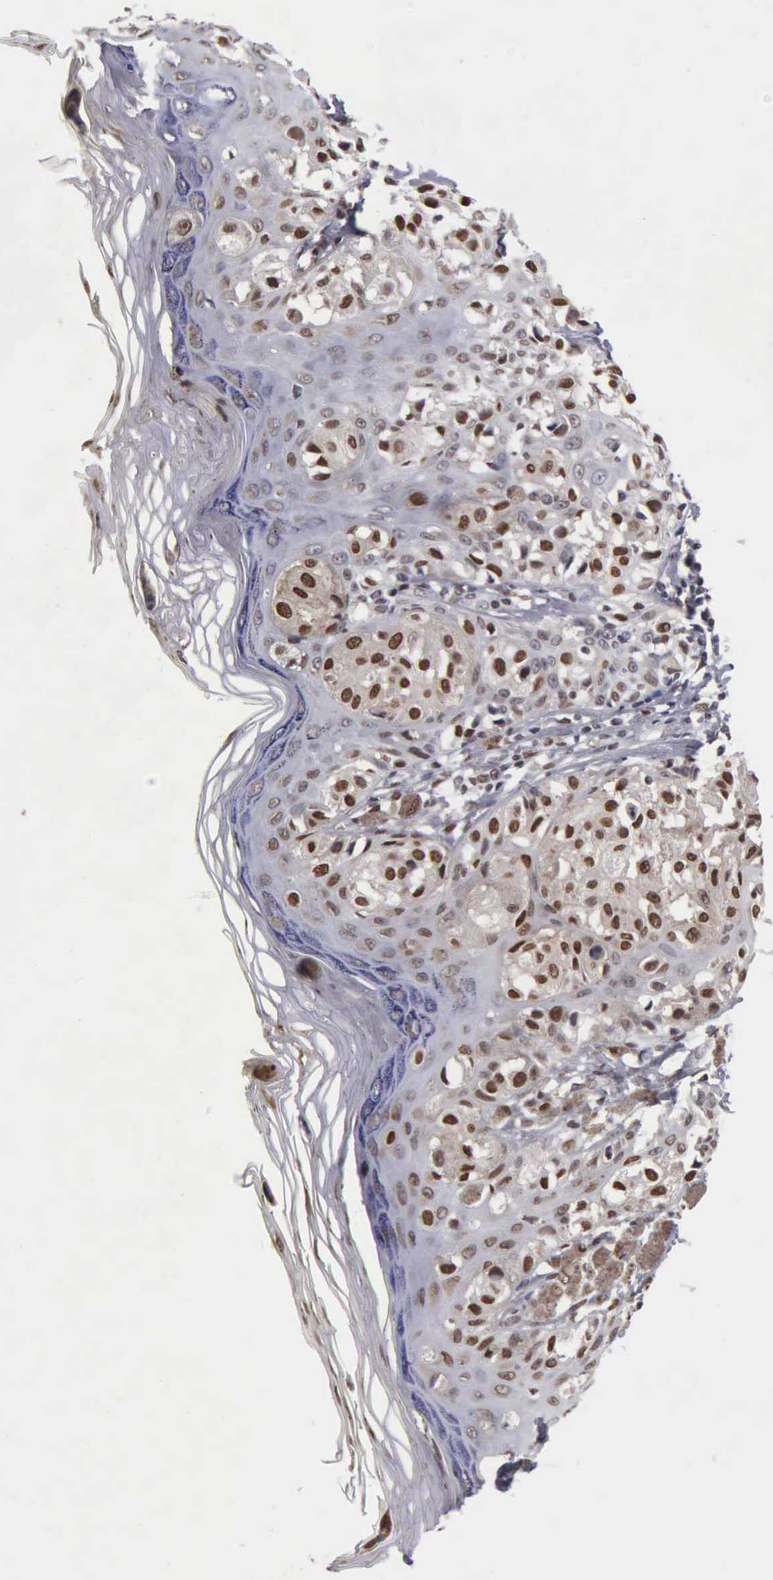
{"staining": {"intensity": "strong", "quantity": ">75%", "location": "nuclear"}, "tissue": "melanoma", "cell_type": "Tumor cells", "image_type": "cancer", "snomed": [{"axis": "morphology", "description": "Malignant melanoma, NOS"}, {"axis": "topography", "description": "Skin"}], "caption": "This is a histology image of immunohistochemistry (IHC) staining of malignant melanoma, which shows strong expression in the nuclear of tumor cells.", "gene": "CCNG1", "patient": {"sex": "female", "age": 55}}